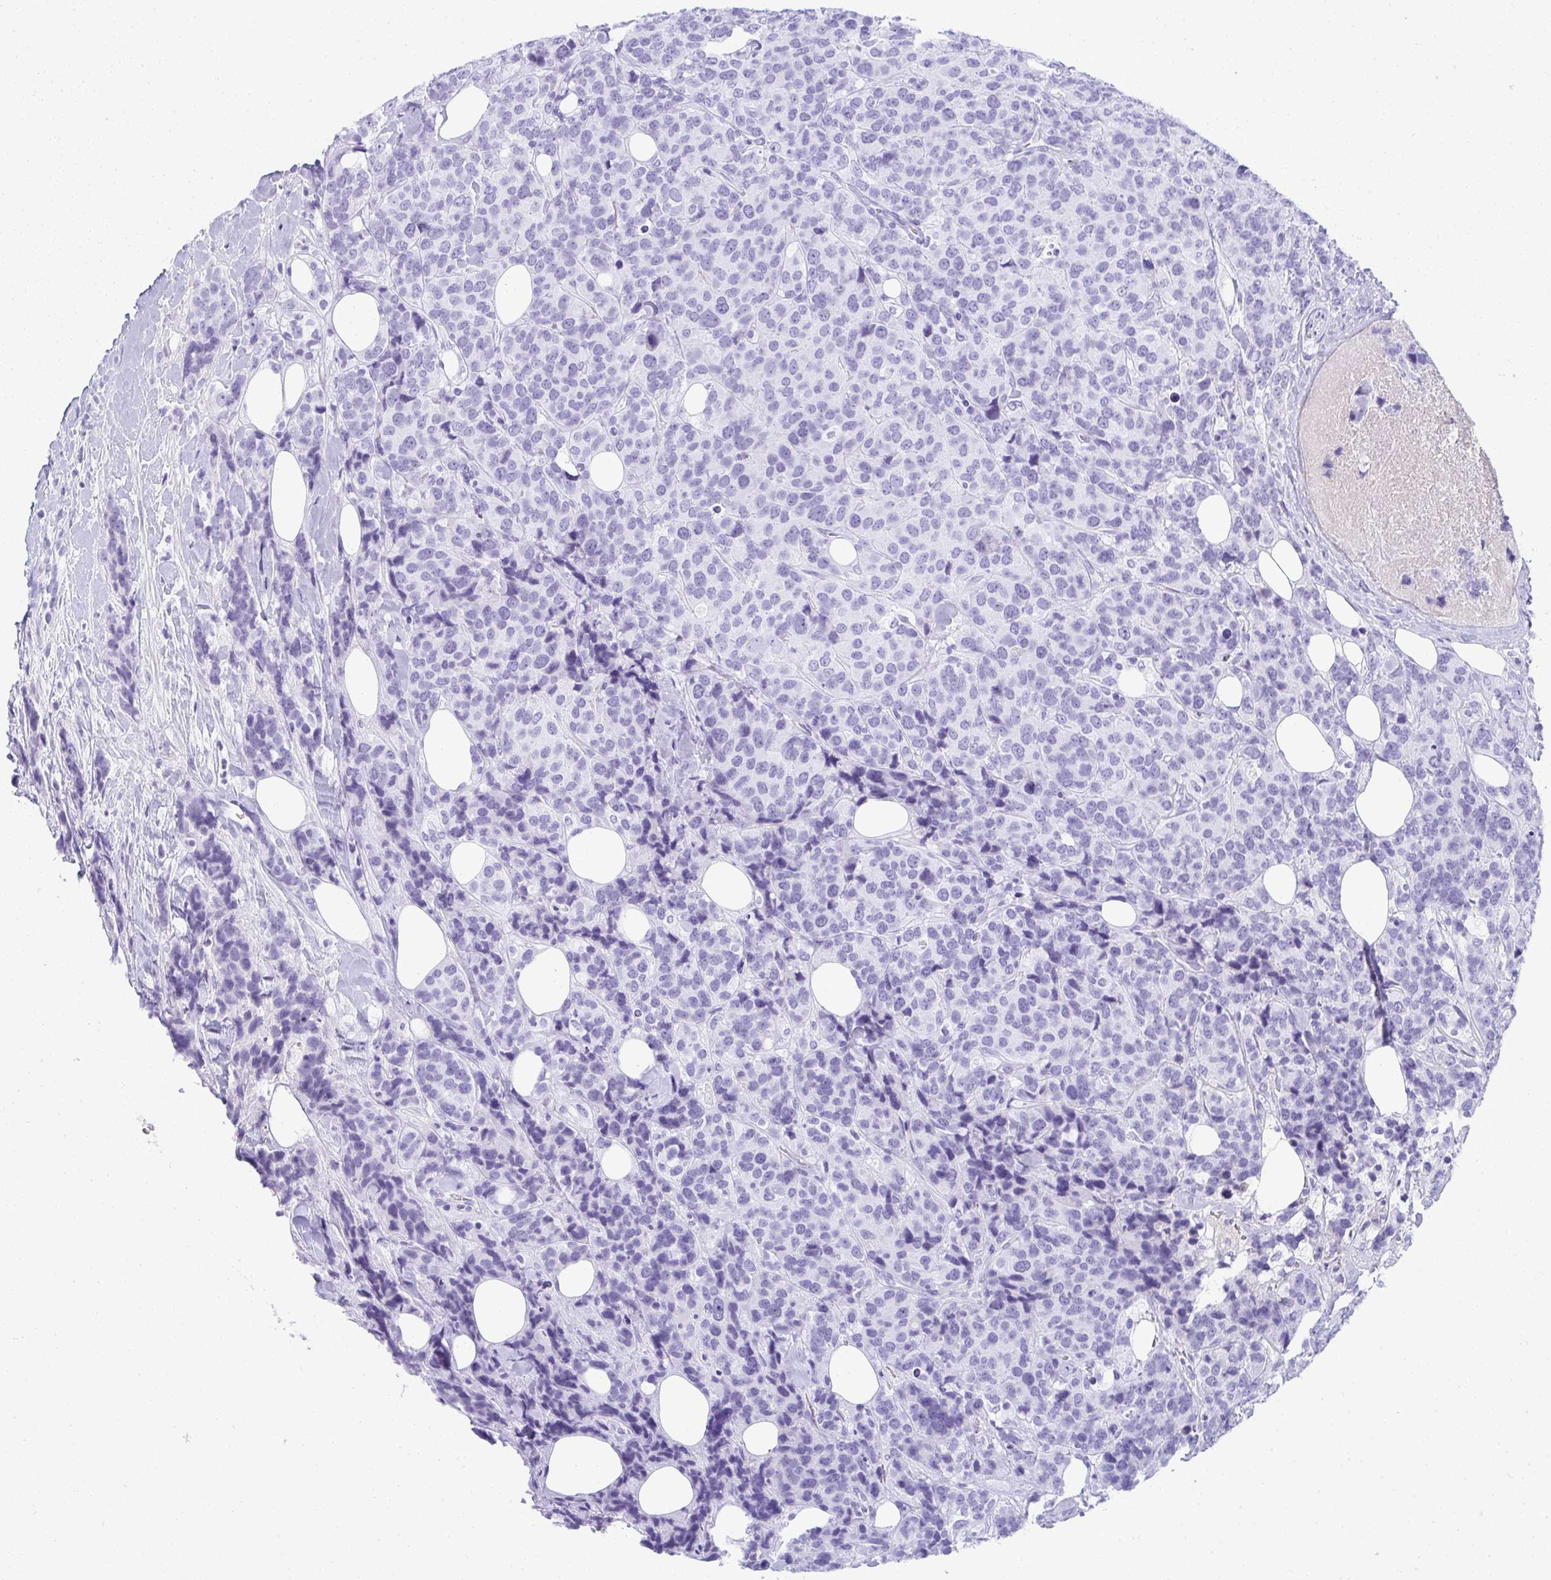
{"staining": {"intensity": "negative", "quantity": "none", "location": "none"}, "tissue": "breast cancer", "cell_type": "Tumor cells", "image_type": "cancer", "snomed": [{"axis": "morphology", "description": "Lobular carcinoma"}, {"axis": "topography", "description": "Breast"}], "caption": "Histopathology image shows no significant protein staining in tumor cells of lobular carcinoma (breast).", "gene": "ZSWIM3", "patient": {"sex": "female", "age": 59}}